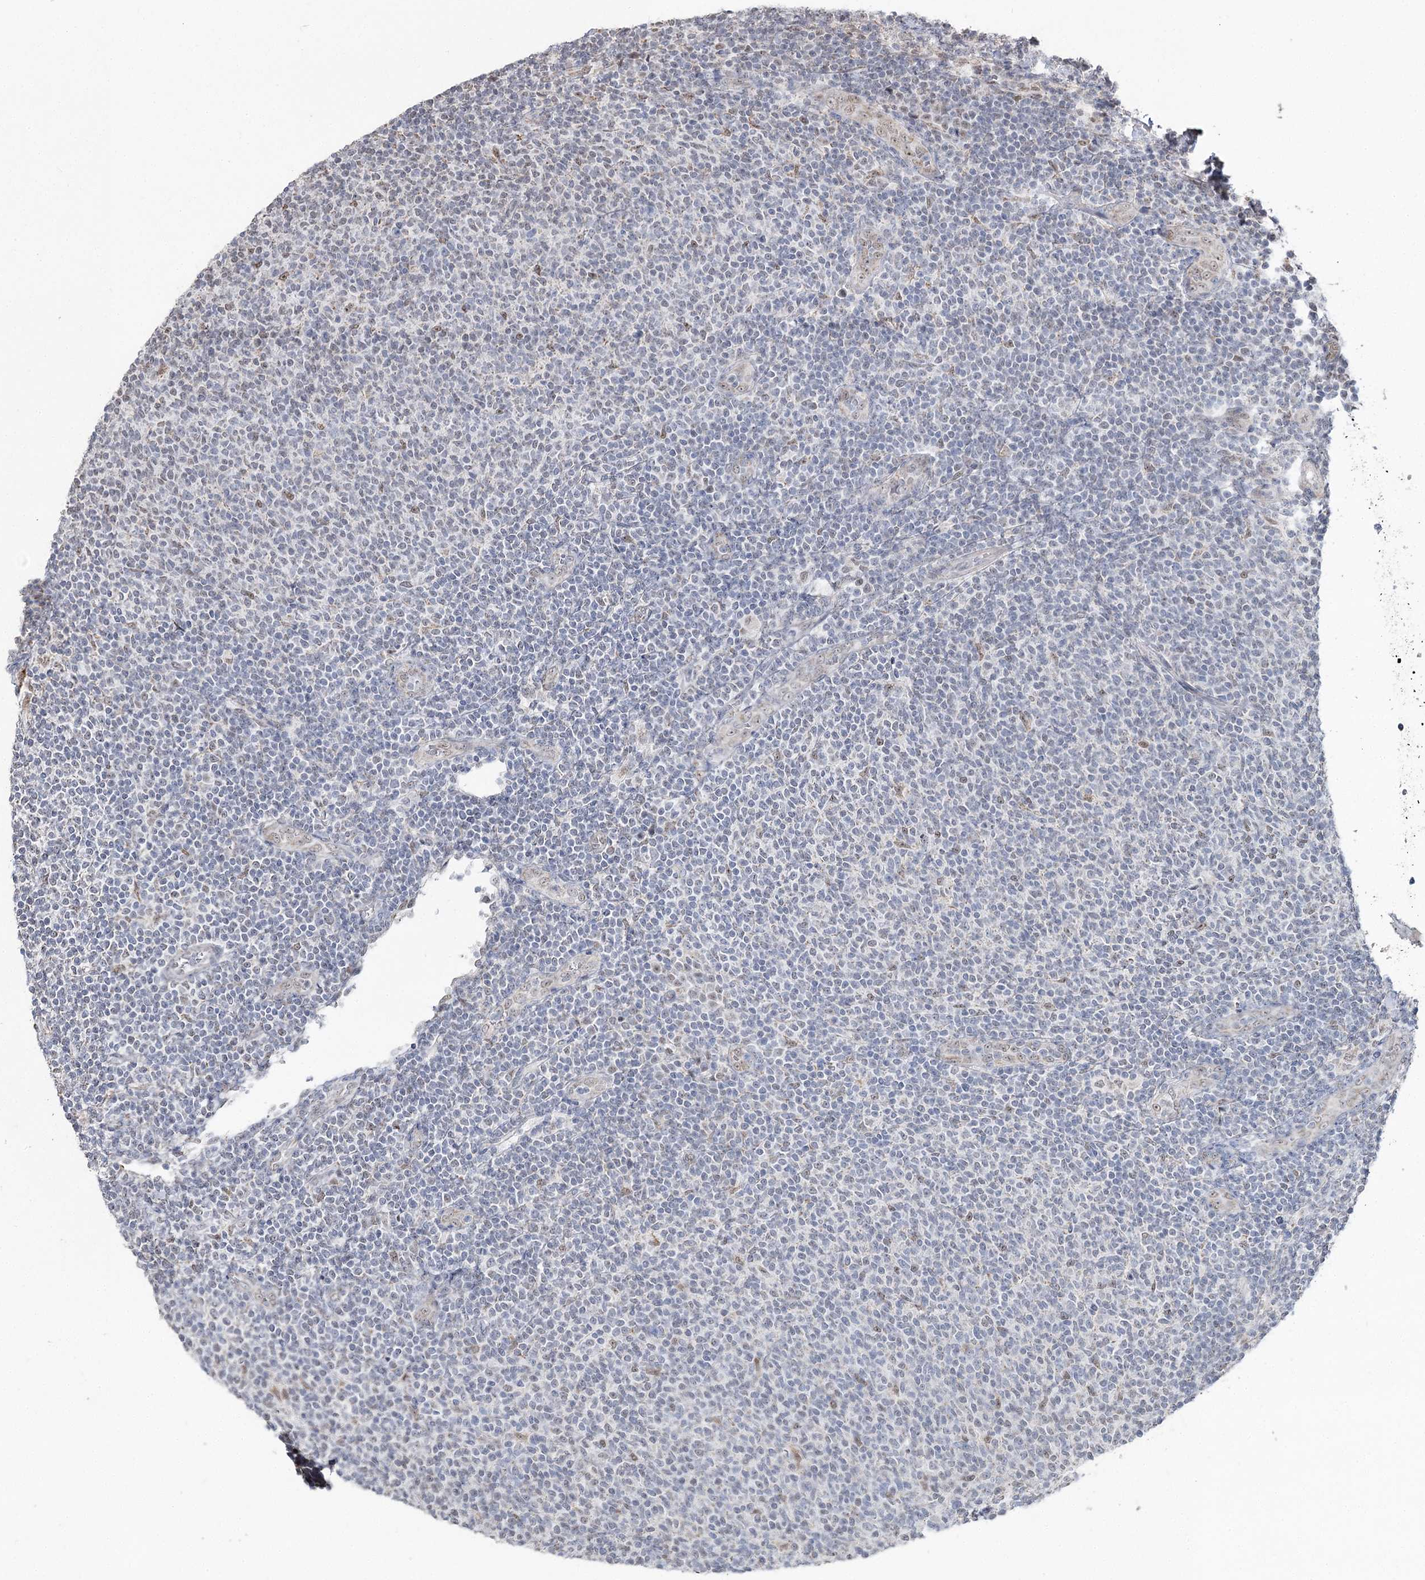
{"staining": {"intensity": "weak", "quantity": "<25%", "location": "nuclear"}, "tissue": "lymphoma", "cell_type": "Tumor cells", "image_type": "cancer", "snomed": [{"axis": "morphology", "description": "Malignant lymphoma, non-Hodgkin's type, Low grade"}, {"axis": "topography", "description": "Lymph node"}], "caption": "DAB (3,3'-diaminobenzidine) immunohistochemical staining of lymphoma shows no significant expression in tumor cells. (Brightfield microscopy of DAB immunohistochemistry (IHC) at high magnification).", "gene": "RUFY4", "patient": {"sex": "male", "age": 66}}